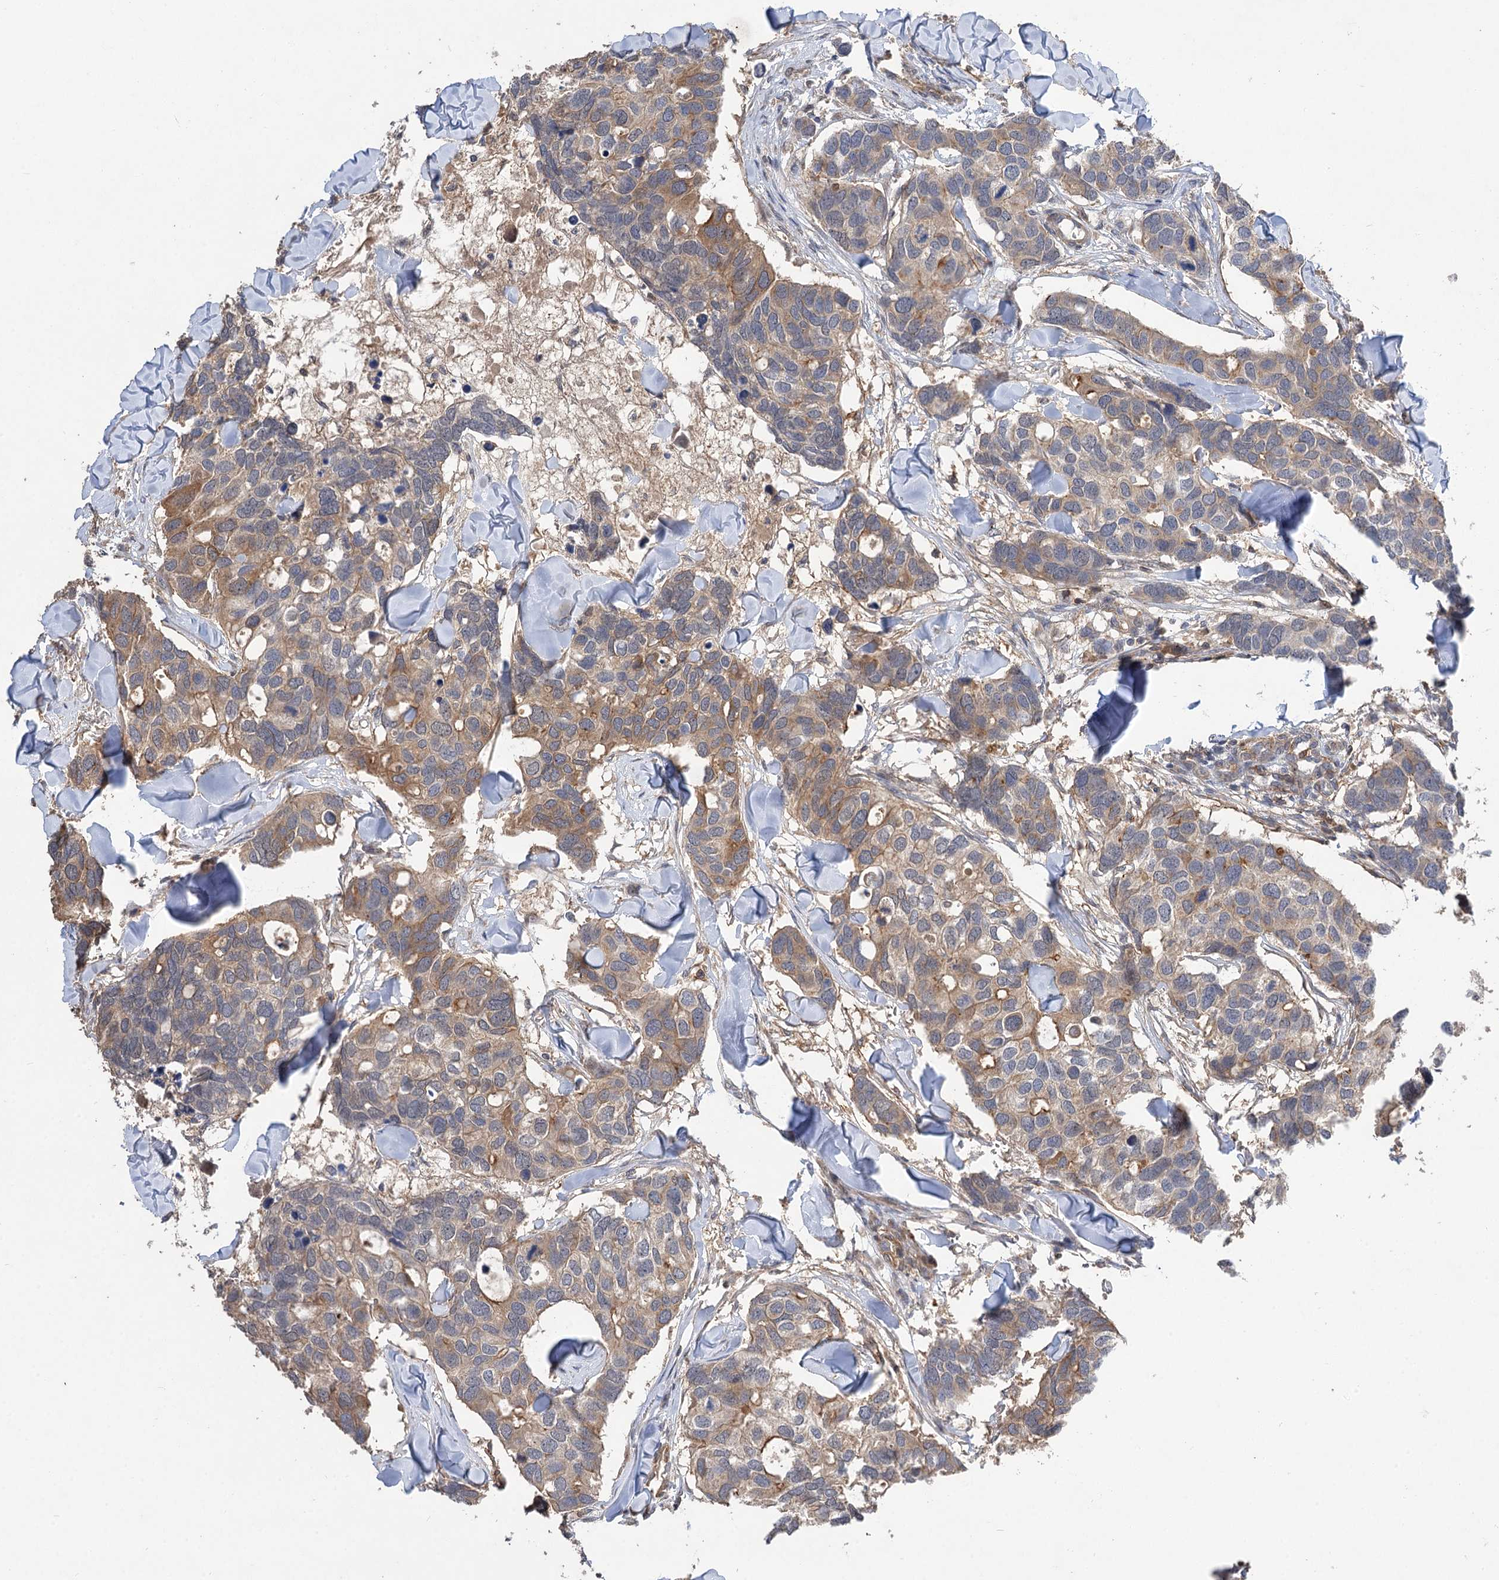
{"staining": {"intensity": "moderate", "quantity": "25%-75%", "location": "cytoplasmic/membranous"}, "tissue": "breast cancer", "cell_type": "Tumor cells", "image_type": "cancer", "snomed": [{"axis": "morphology", "description": "Duct carcinoma"}, {"axis": "topography", "description": "Breast"}], "caption": "Immunohistochemical staining of human breast invasive ductal carcinoma displays moderate cytoplasmic/membranous protein staining in approximately 25%-75% of tumor cells. The staining was performed using DAB to visualize the protein expression in brown, while the nuclei were stained in blue with hematoxylin (Magnification: 20x).", "gene": "FBXW8", "patient": {"sex": "female", "age": 83}}